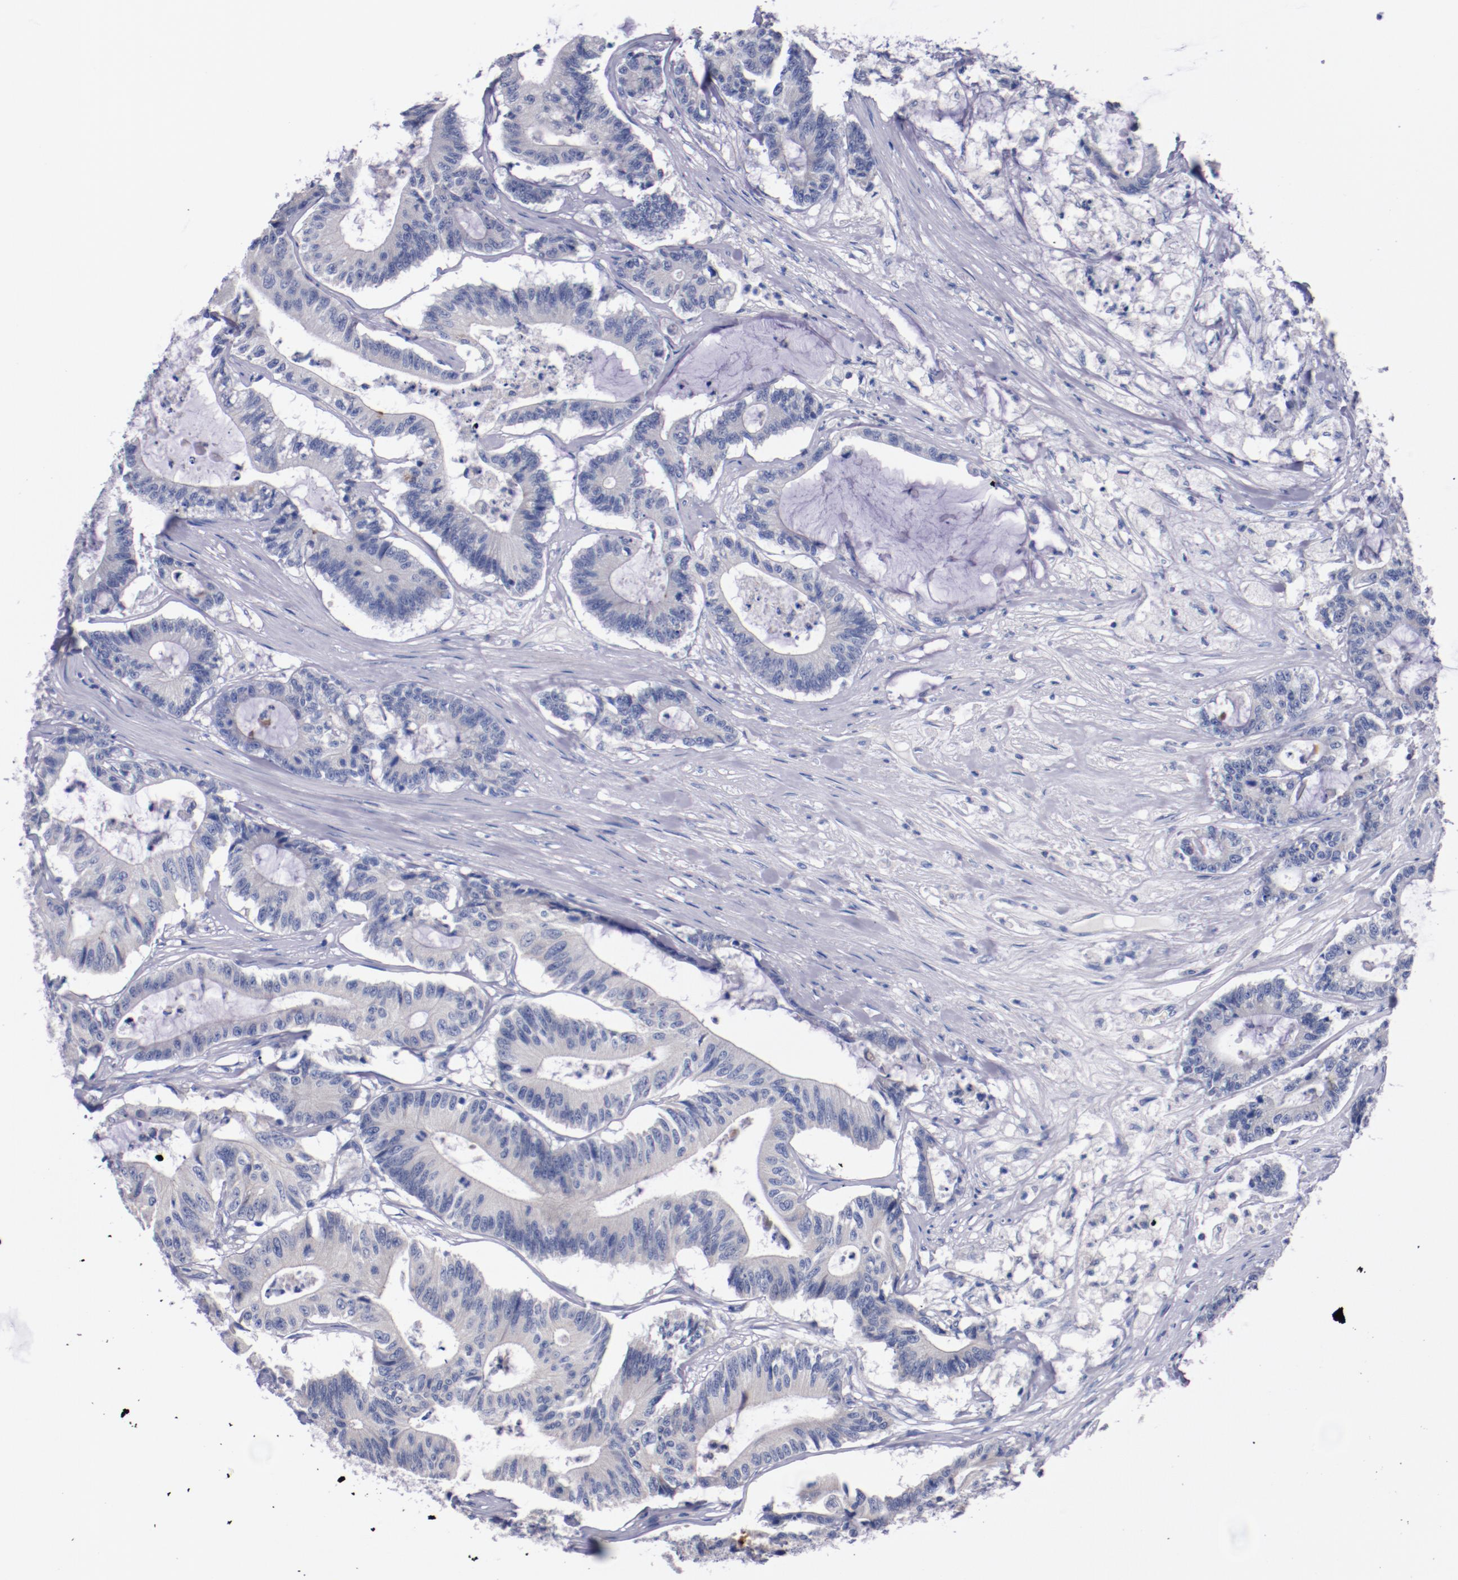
{"staining": {"intensity": "negative", "quantity": "none", "location": "none"}, "tissue": "colorectal cancer", "cell_type": "Tumor cells", "image_type": "cancer", "snomed": [{"axis": "morphology", "description": "Adenocarcinoma, NOS"}, {"axis": "topography", "description": "Colon"}], "caption": "Photomicrograph shows no significant protein positivity in tumor cells of adenocarcinoma (colorectal). (DAB (3,3'-diaminobenzidine) immunohistochemistry, high magnification).", "gene": "CNTNAP2", "patient": {"sex": "female", "age": 84}}